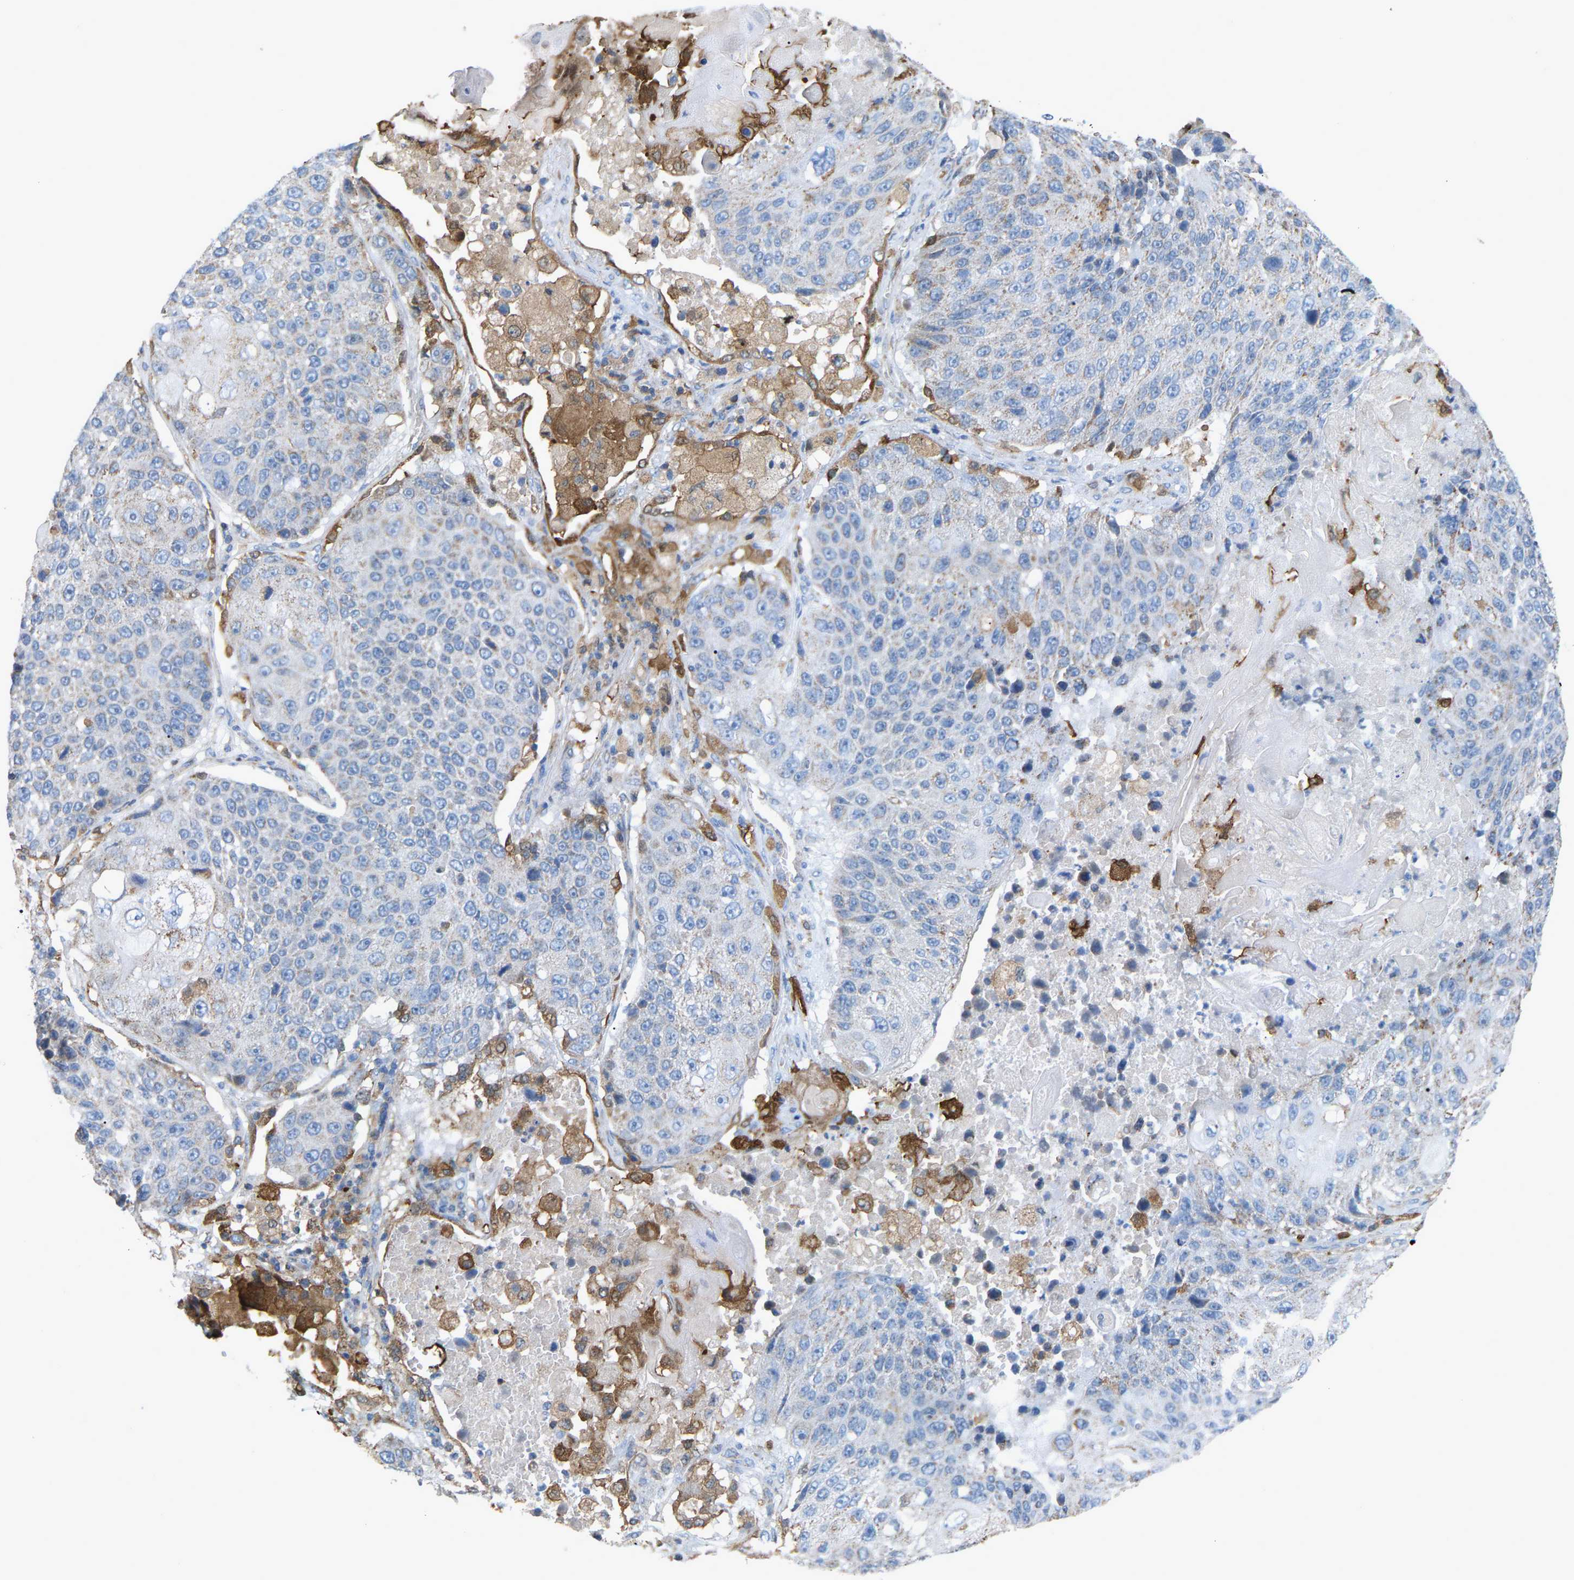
{"staining": {"intensity": "negative", "quantity": "none", "location": "none"}, "tissue": "lung cancer", "cell_type": "Tumor cells", "image_type": "cancer", "snomed": [{"axis": "morphology", "description": "Squamous cell carcinoma, NOS"}, {"axis": "topography", "description": "Lung"}], "caption": "An IHC histopathology image of lung squamous cell carcinoma is shown. There is no staining in tumor cells of lung squamous cell carcinoma.", "gene": "CROT", "patient": {"sex": "male", "age": 61}}